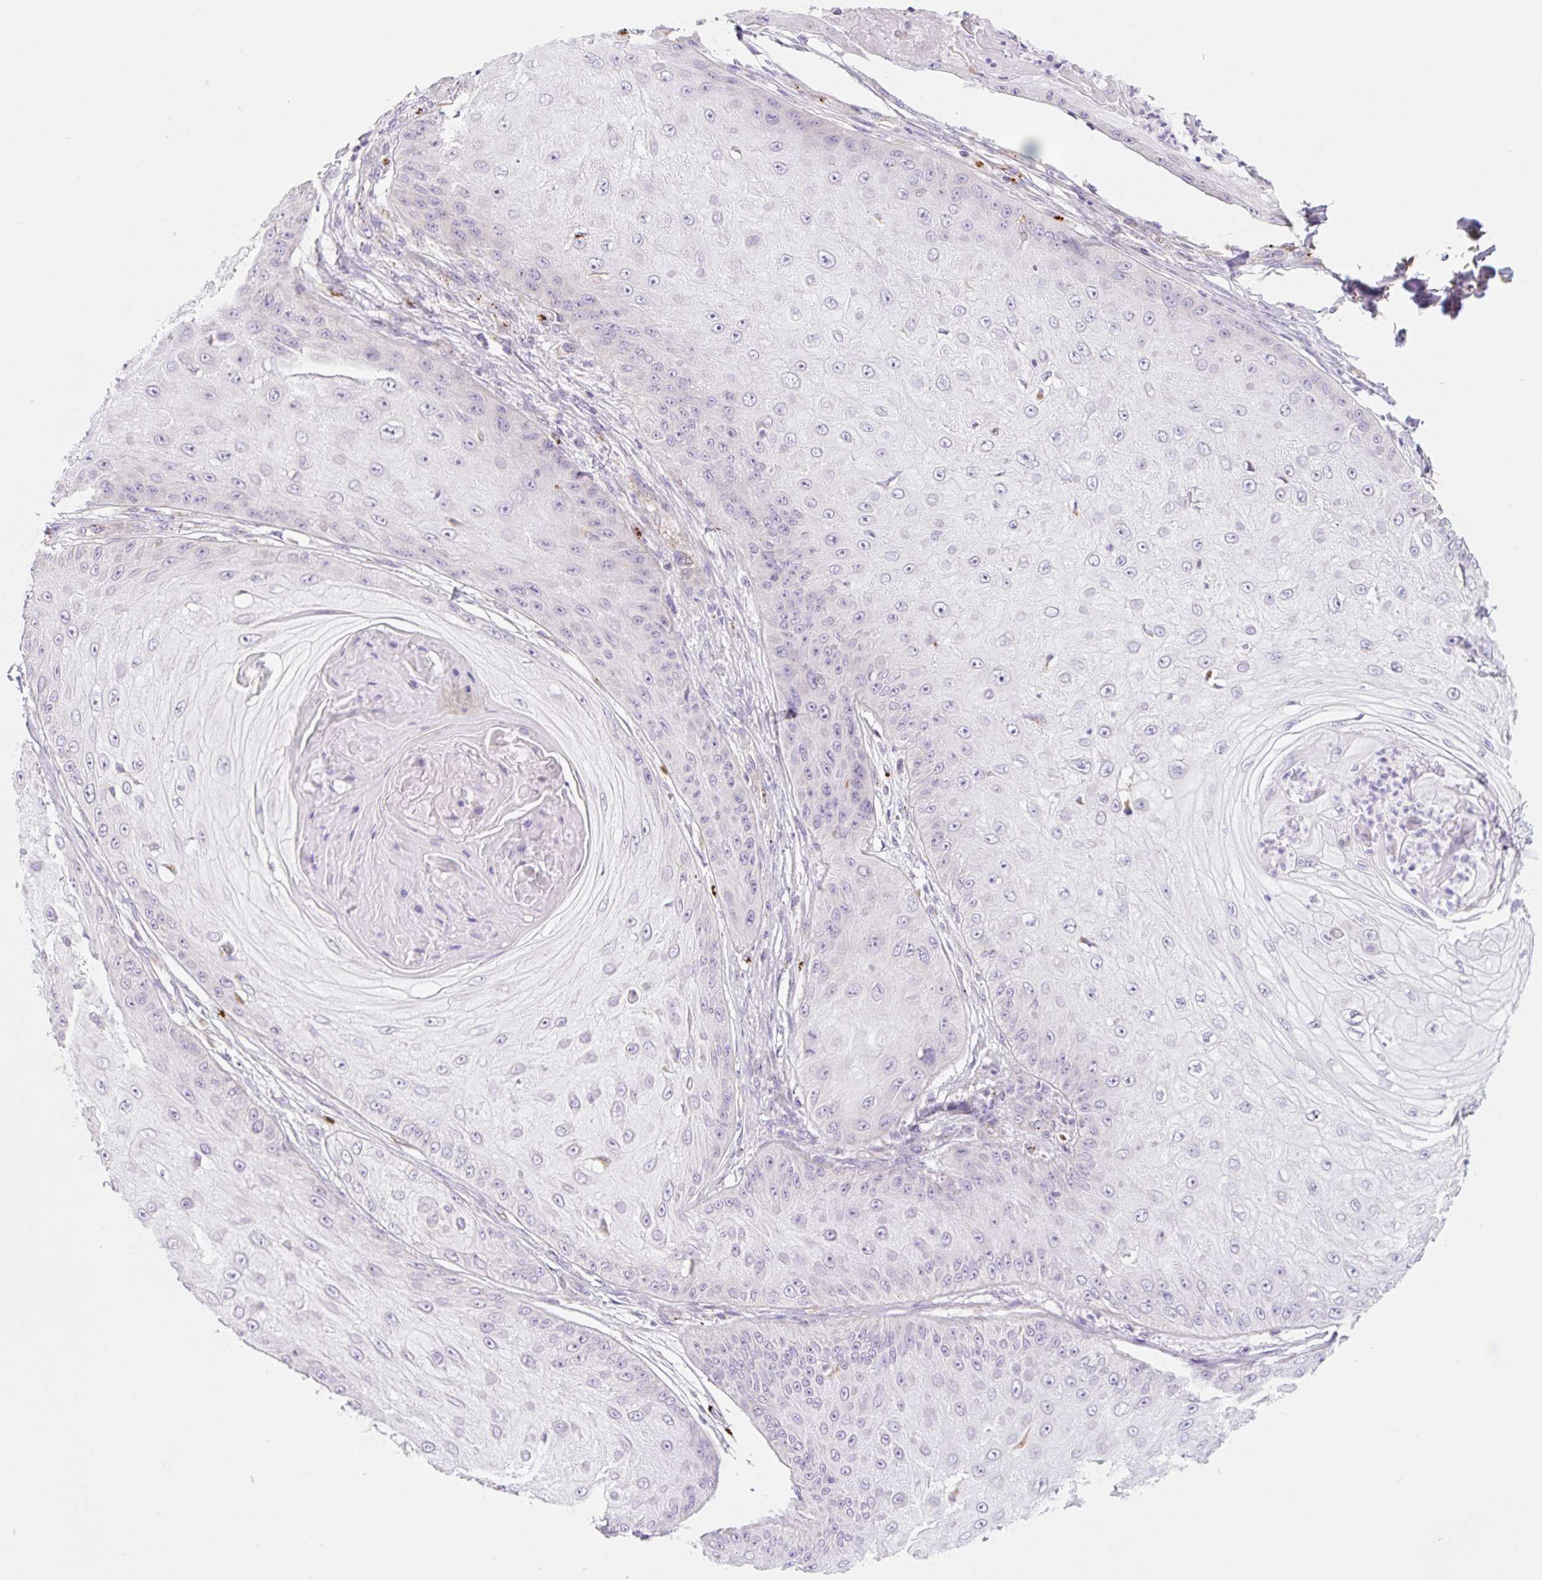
{"staining": {"intensity": "negative", "quantity": "none", "location": "none"}, "tissue": "skin cancer", "cell_type": "Tumor cells", "image_type": "cancer", "snomed": [{"axis": "morphology", "description": "Squamous cell carcinoma, NOS"}, {"axis": "topography", "description": "Skin"}], "caption": "Tumor cells are negative for brown protein staining in squamous cell carcinoma (skin).", "gene": "CLEC3A", "patient": {"sex": "male", "age": 70}}